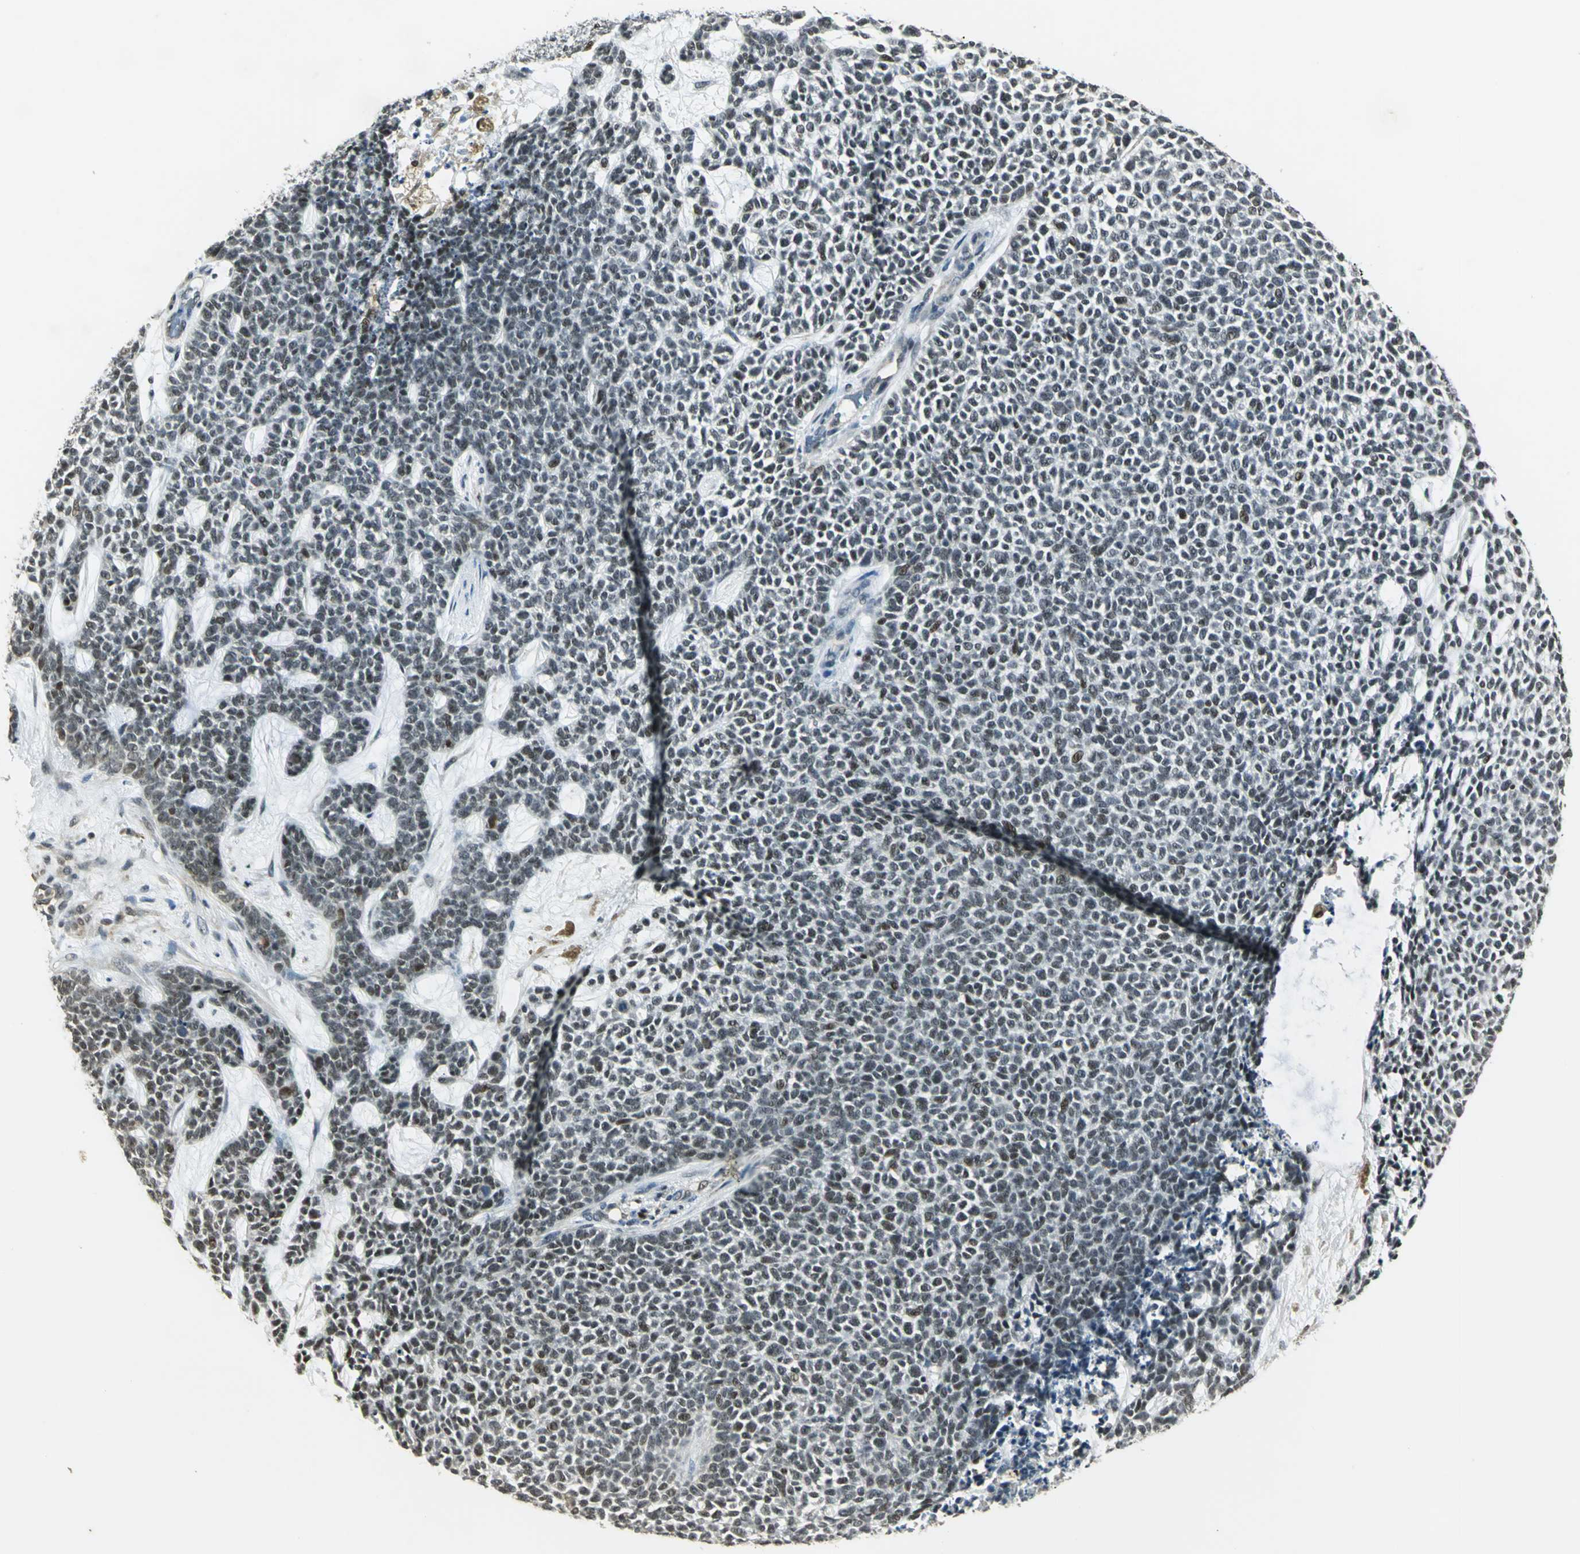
{"staining": {"intensity": "weak", "quantity": "25%-75%", "location": "nuclear"}, "tissue": "skin cancer", "cell_type": "Tumor cells", "image_type": "cancer", "snomed": [{"axis": "morphology", "description": "Basal cell carcinoma"}, {"axis": "topography", "description": "Skin"}], "caption": "Immunohistochemical staining of human skin cancer (basal cell carcinoma) reveals low levels of weak nuclear expression in approximately 25%-75% of tumor cells.", "gene": "ELF1", "patient": {"sex": "female", "age": 84}}